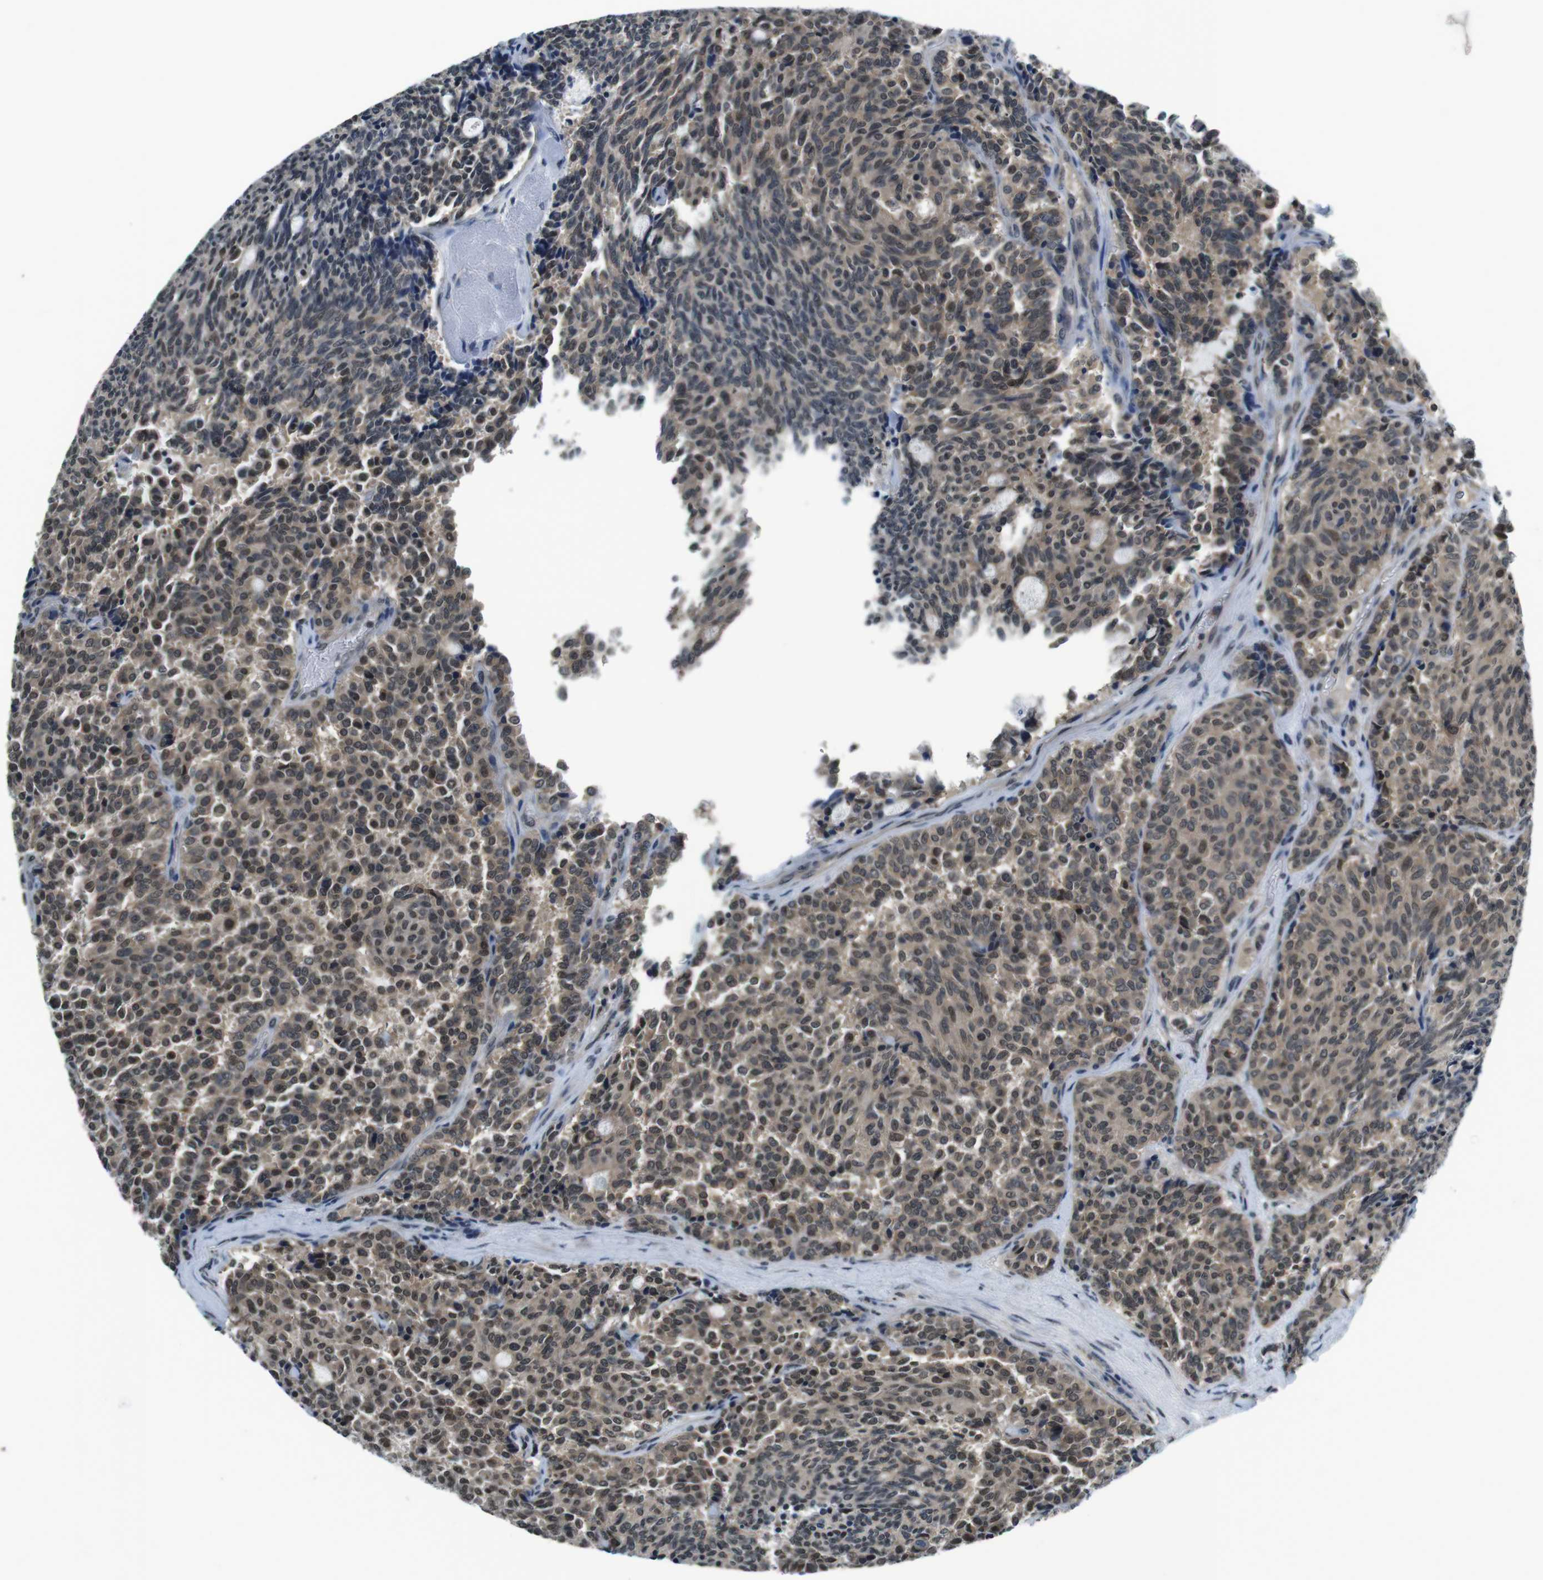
{"staining": {"intensity": "weak", "quantity": ">75%", "location": "cytoplasmic/membranous,nuclear"}, "tissue": "carcinoid", "cell_type": "Tumor cells", "image_type": "cancer", "snomed": [{"axis": "morphology", "description": "Carcinoid, malignant, NOS"}, {"axis": "topography", "description": "Pancreas"}], "caption": "Human carcinoid stained with a brown dye demonstrates weak cytoplasmic/membranous and nuclear positive staining in about >75% of tumor cells.", "gene": "NEK4", "patient": {"sex": "female", "age": 54}}